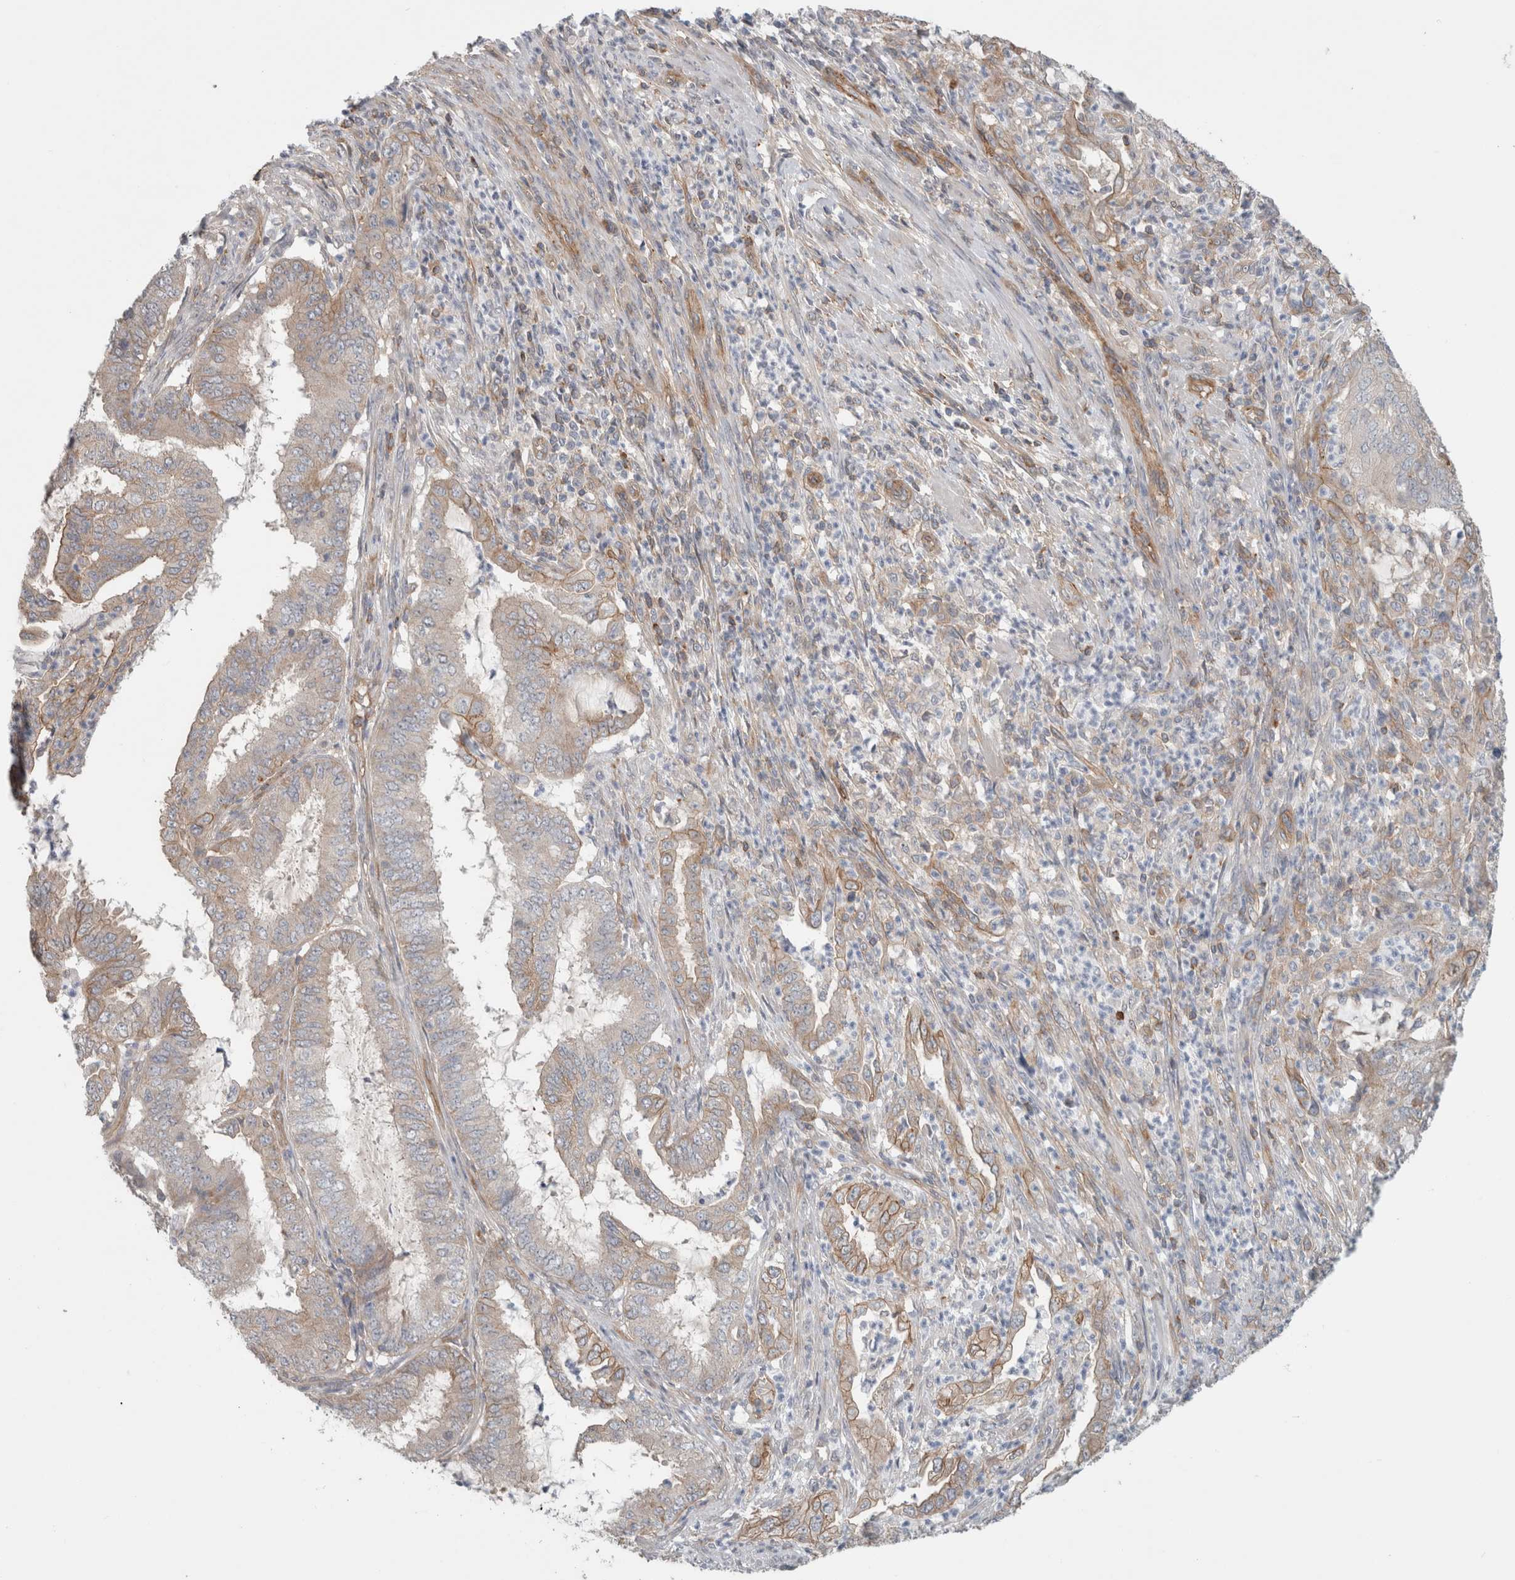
{"staining": {"intensity": "weak", "quantity": "<25%", "location": "cytoplasmic/membranous"}, "tissue": "endometrial cancer", "cell_type": "Tumor cells", "image_type": "cancer", "snomed": [{"axis": "morphology", "description": "Adenocarcinoma, NOS"}, {"axis": "topography", "description": "Endometrium"}], "caption": "Immunohistochemical staining of adenocarcinoma (endometrial) shows no significant positivity in tumor cells.", "gene": "RASAL2", "patient": {"sex": "female", "age": 49}}